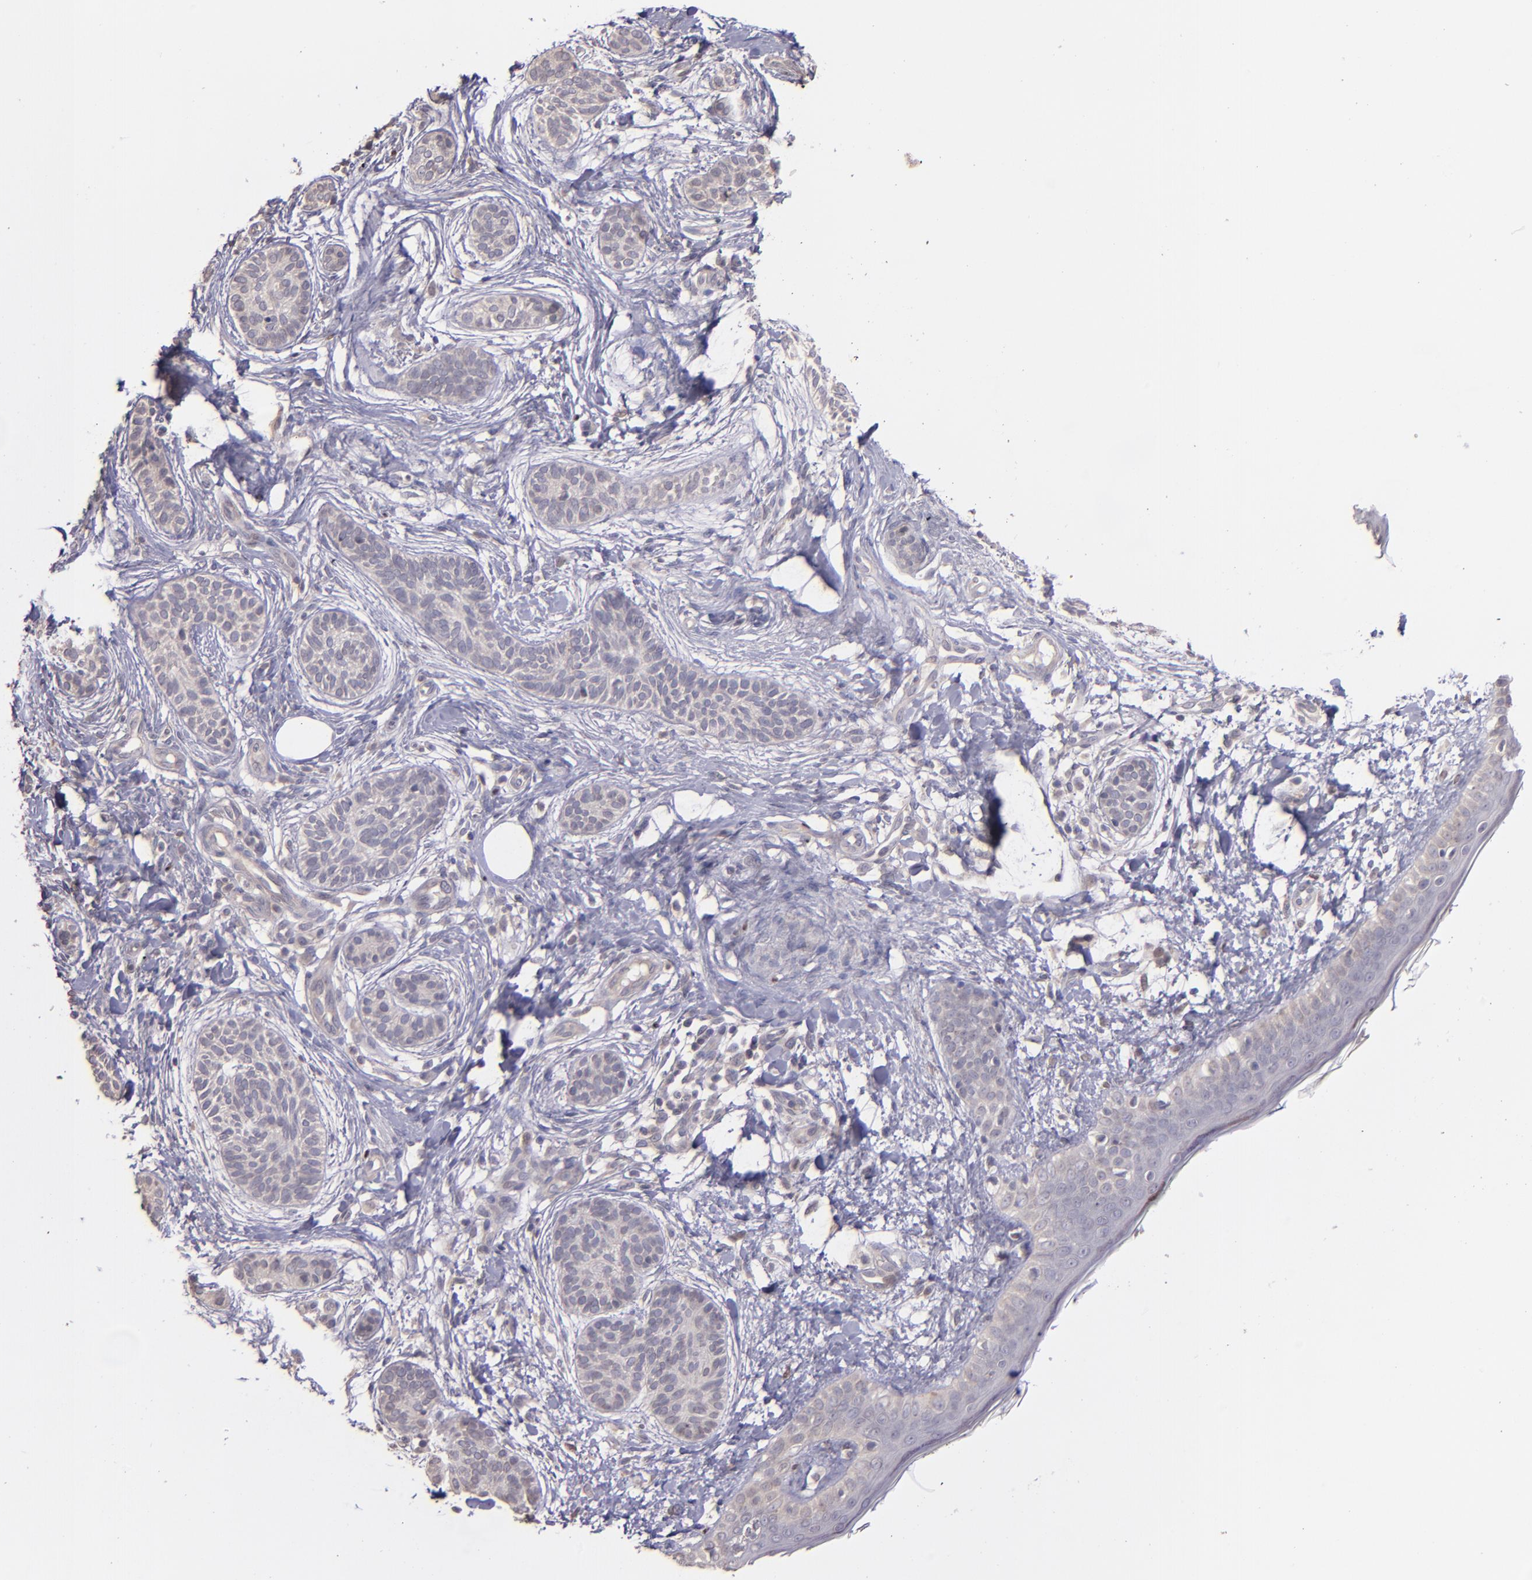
{"staining": {"intensity": "negative", "quantity": "none", "location": "none"}, "tissue": "skin cancer", "cell_type": "Tumor cells", "image_type": "cancer", "snomed": [{"axis": "morphology", "description": "Normal tissue, NOS"}, {"axis": "morphology", "description": "Basal cell carcinoma"}, {"axis": "topography", "description": "Skin"}], "caption": "IHC of human basal cell carcinoma (skin) reveals no expression in tumor cells. (DAB immunohistochemistry (IHC) visualized using brightfield microscopy, high magnification).", "gene": "NUP62CL", "patient": {"sex": "male", "age": 63}}